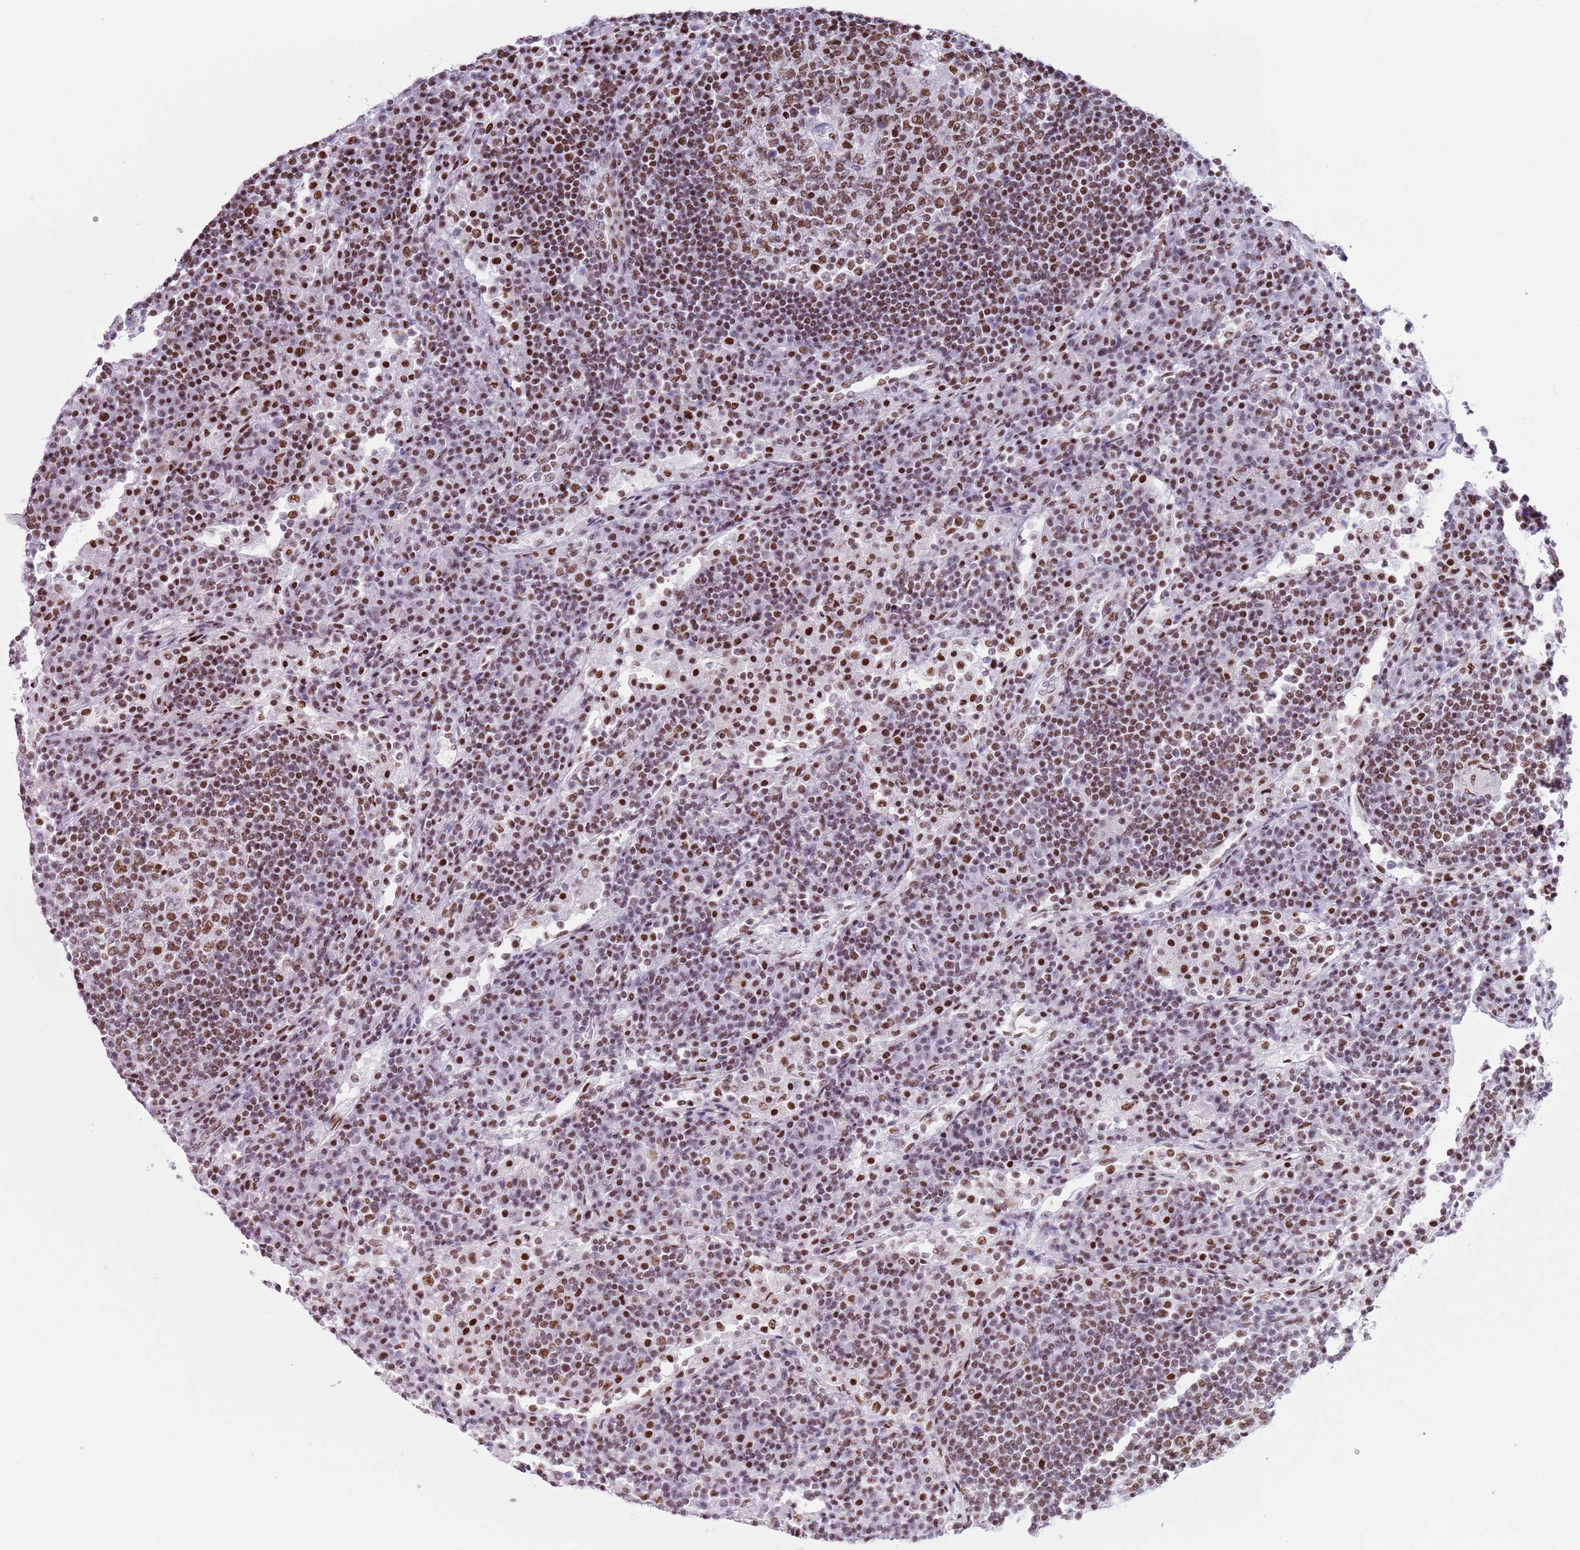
{"staining": {"intensity": "moderate", "quantity": ">75%", "location": "nuclear"}, "tissue": "lymph node", "cell_type": "Germinal center cells", "image_type": "normal", "snomed": [{"axis": "morphology", "description": "Normal tissue, NOS"}, {"axis": "topography", "description": "Lymph node"}], "caption": "High-power microscopy captured an immunohistochemistry (IHC) image of unremarkable lymph node, revealing moderate nuclear staining in about >75% of germinal center cells. (brown staining indicates protein expression, while blue staining denotes nuclei).", "gene": "FAM104B", "patient": {"sex": "female", "age": 53}}